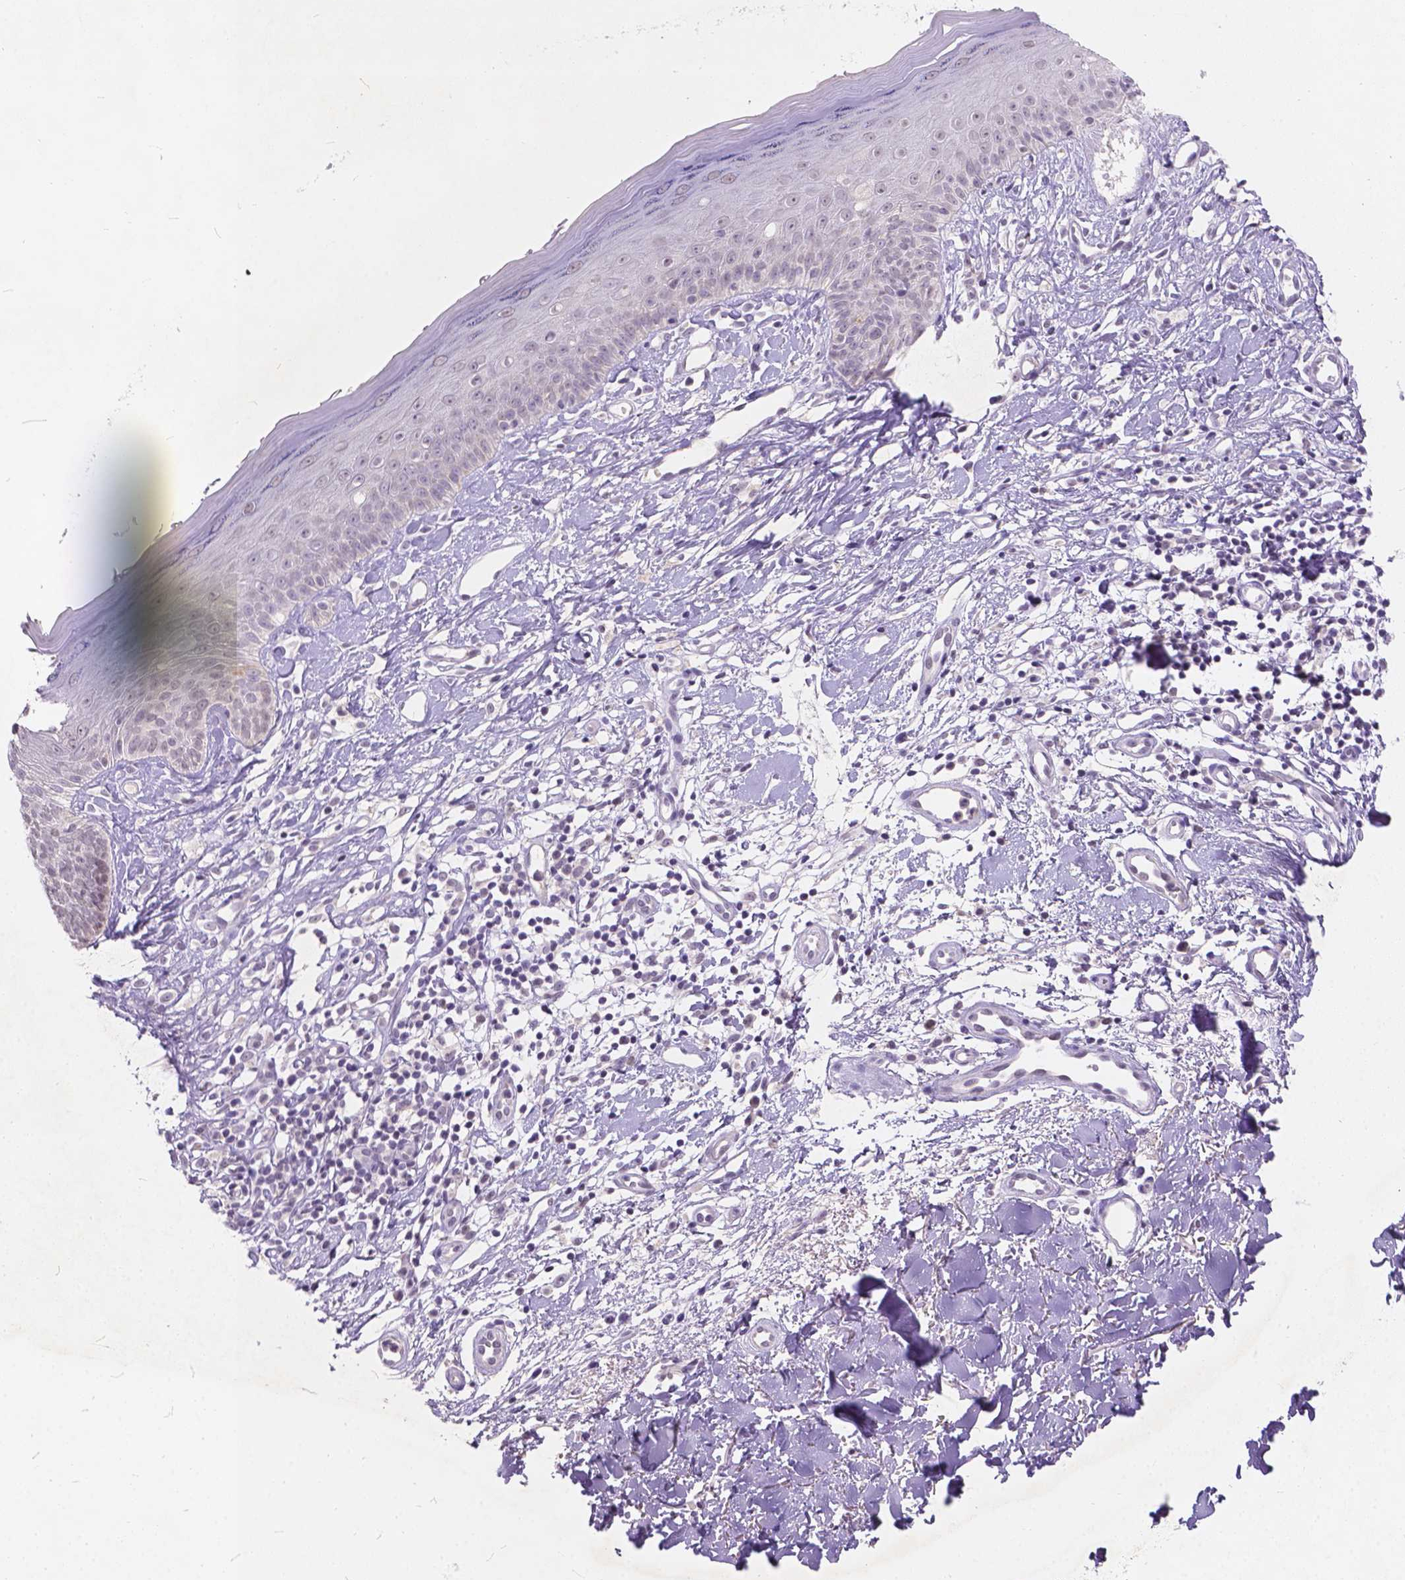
{"staining": {"intensity": "negative", "quantity": "none", "location": "none"}, "tissue": "skin cancer", "cell_type": "Tumor cells", "image_type": "cancer", "snomed": [{"axis": "morphology", "description": "Basal cell carcinoma"}, {"axis": "topography", "description": "Skin"}], "caption": "Photomicrograph shows no protein expression in tumor cells of basal cell carcinoma (skin) tissue. Nuclei are stained in blue.", "gene": "FAM53A", "patient": {"sex": "male", "age": 51}}